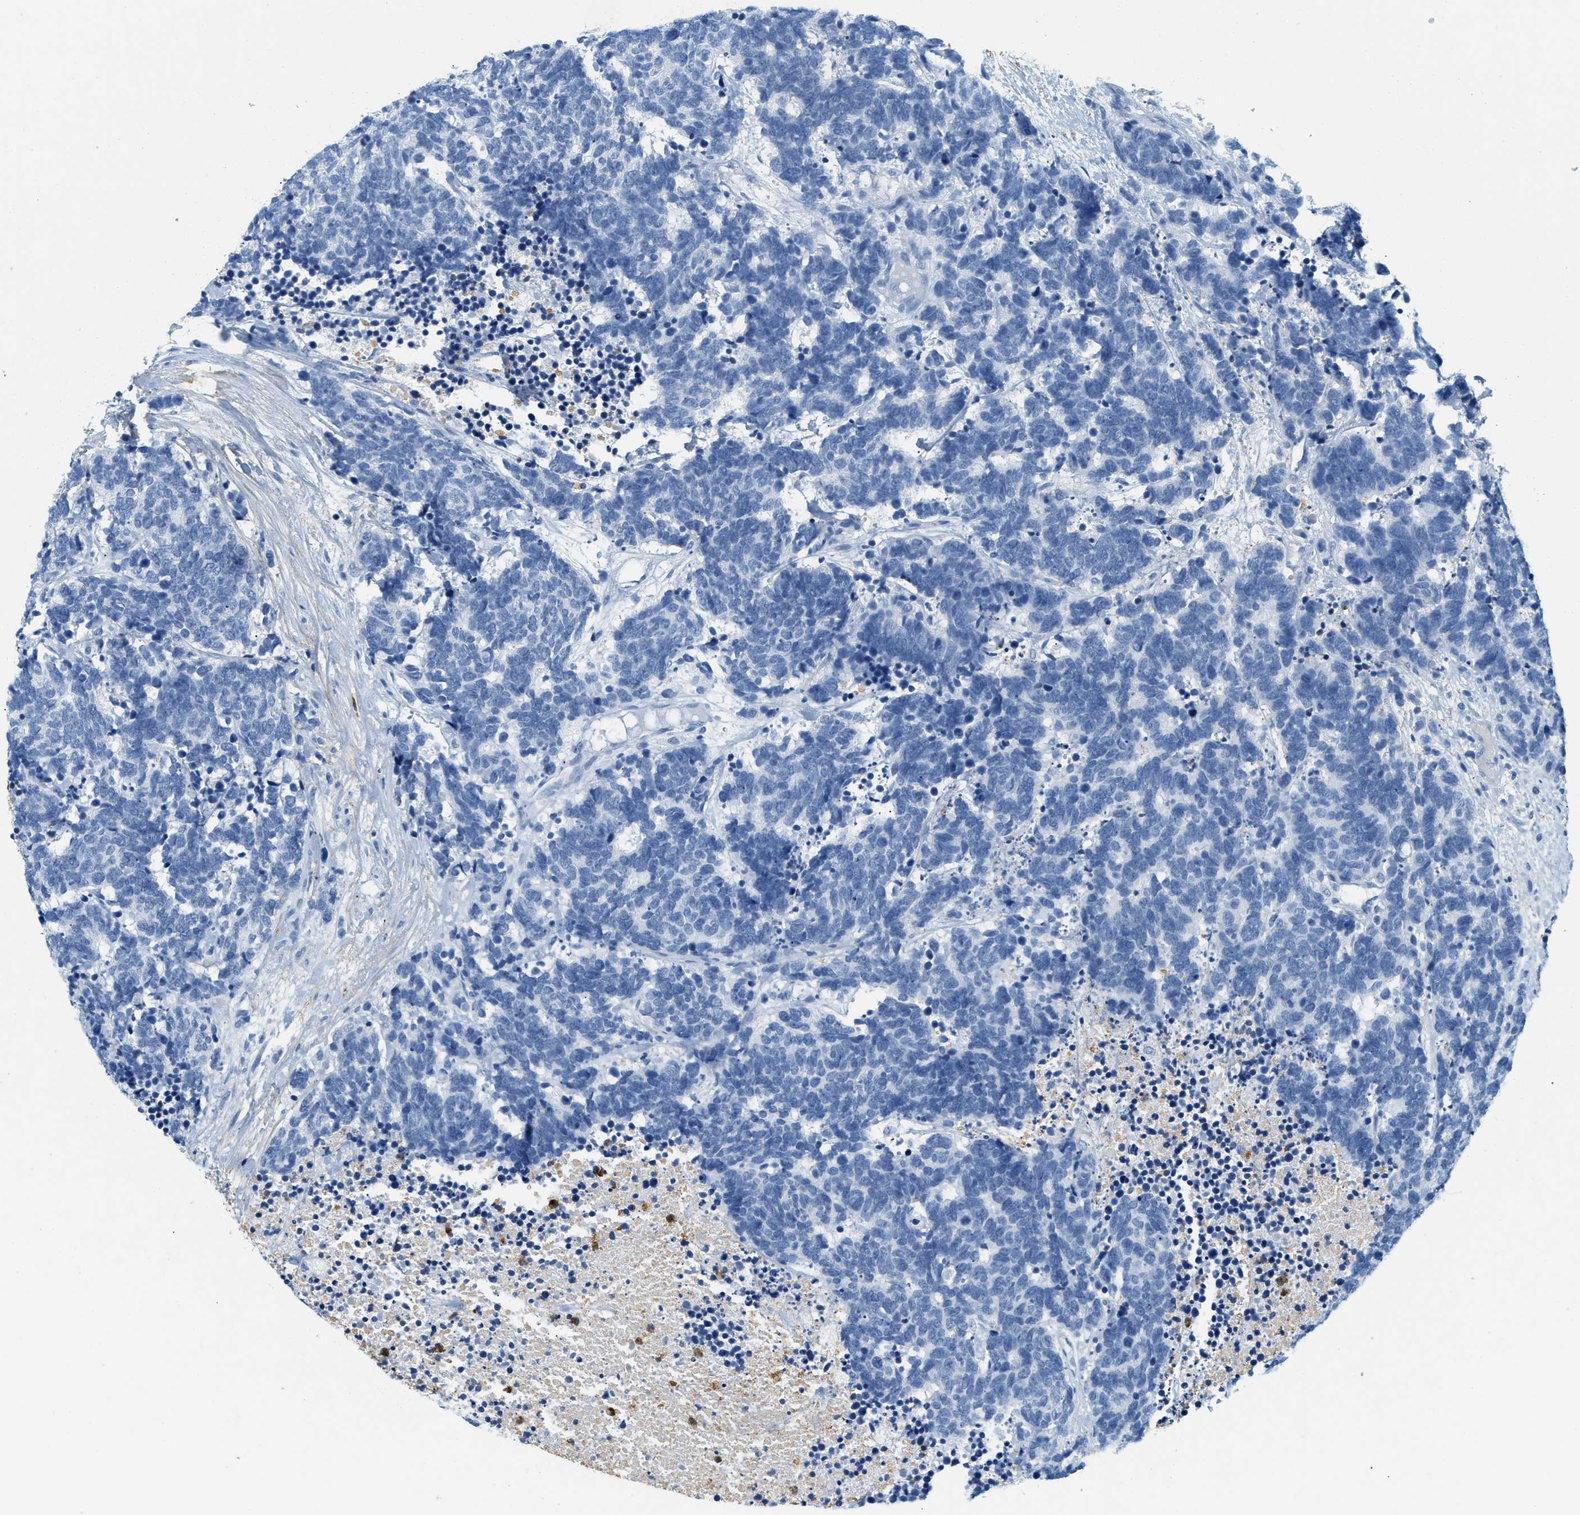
{"staining": {"intensity": "negative", "quantity": "none", "location": "none"}, "tissue": "carcinoid", "cell_type": "Tumor cells", "image_type": "cancer", "snomed": [{"axis": "morphology", "description": "Carcinoma, NOS"}, {"axis": "morphology", "description": "Carcinoid, malignant, NOS"}, {"axis": "topography", "description": "Urinary bladder"}], "caption": "Immunohistochemical staining of human carcinoid reveals no significant expression in tumor cells. (Immunohistochemistry, brightfield microscopy, high magnification).", "gene": "LCN2", "patient": {"sex": "male", "age": 57}}